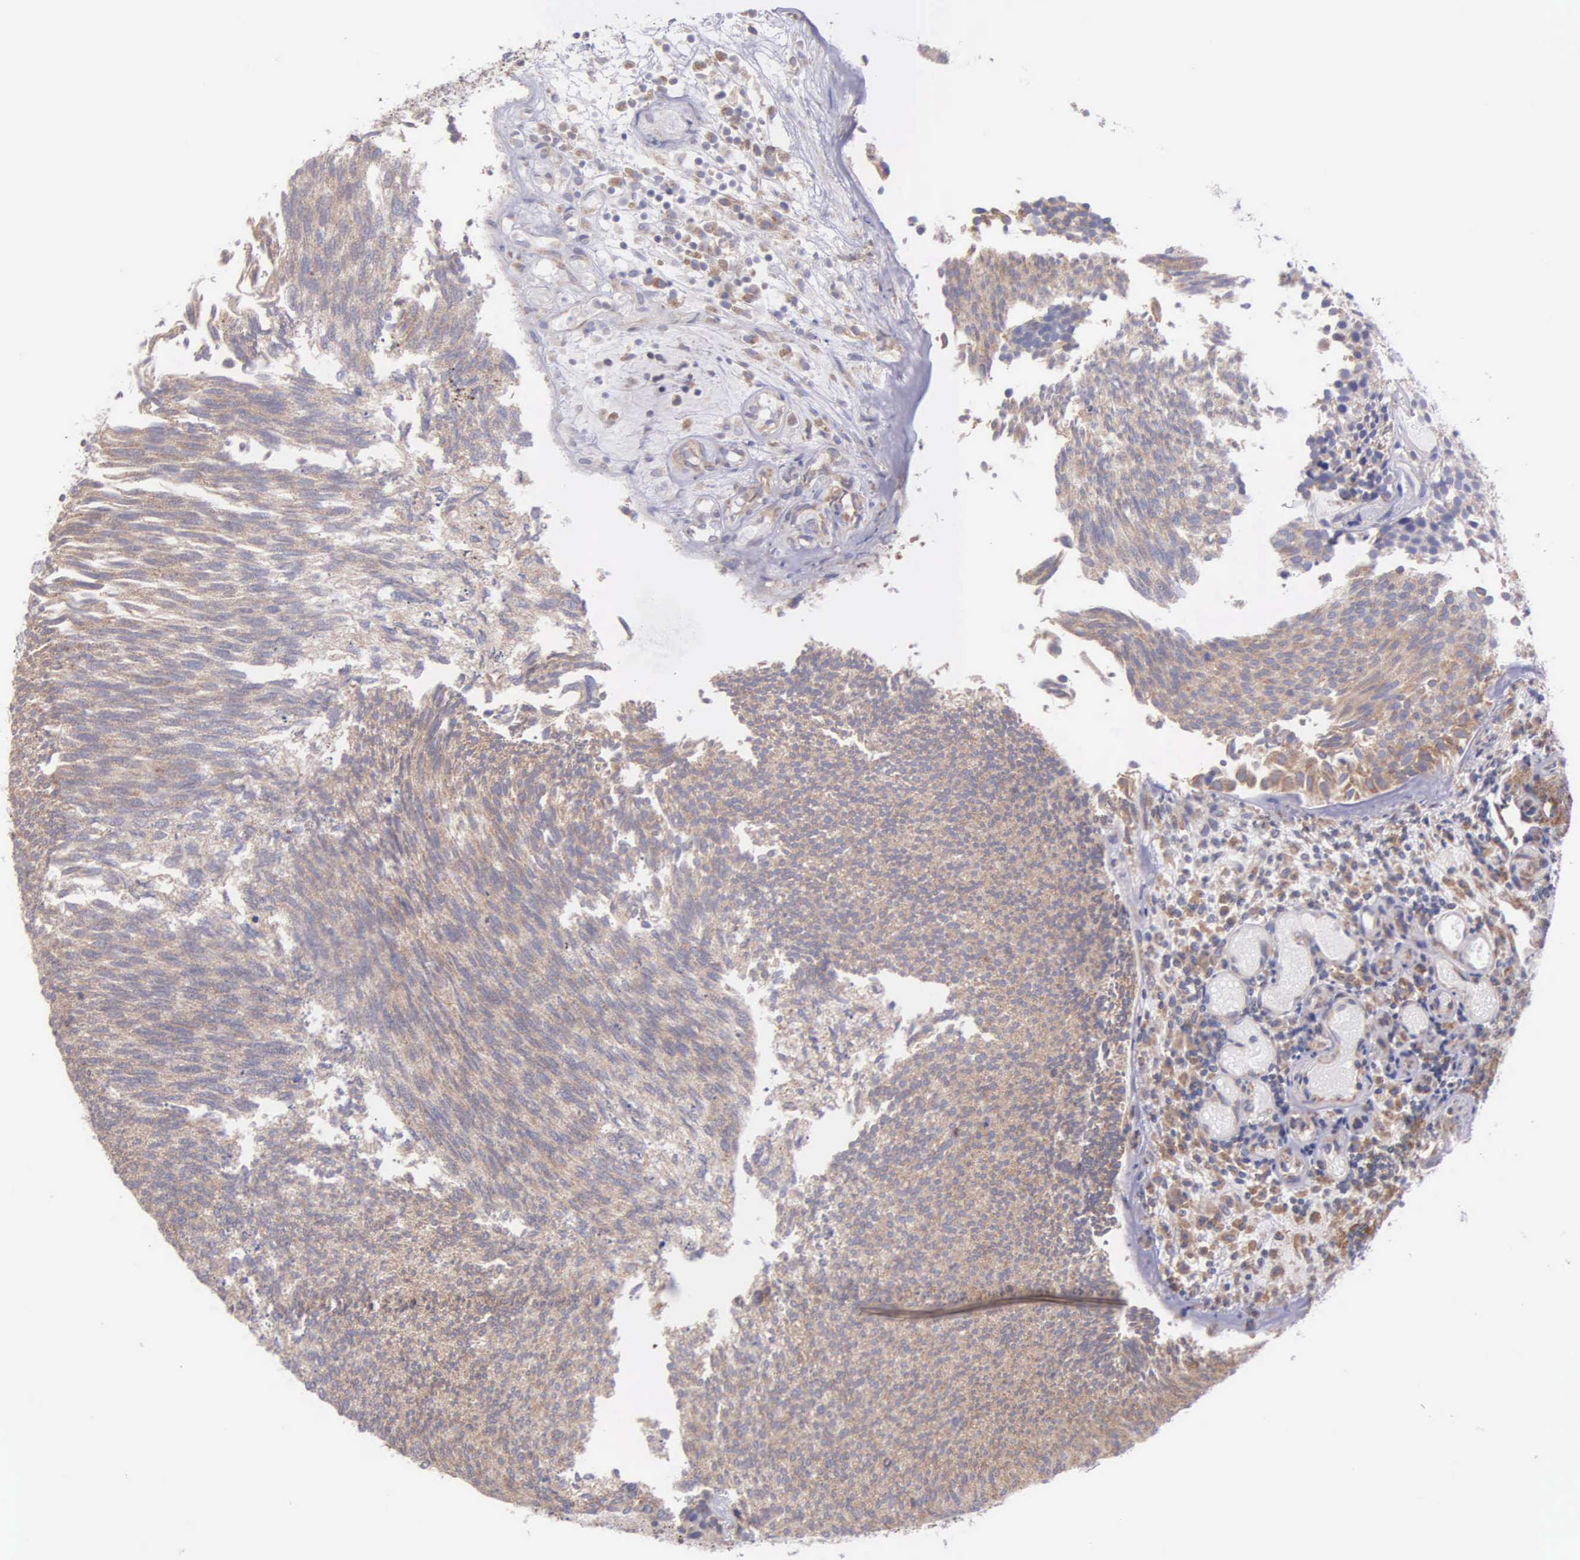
{"staining": {"intensity": "weak", "quantity": ">75%", "location": "cytoplasmic/membranous"}, "tissue": "urothelial cancer", "cell_type": "Tumor cells", "image_type": "cancer", "snomed": [{"axis": "morphology", "description": "Urothelial carcinoma, Low grade"}, {"axis": "topography", "description": "Urinary bladder"}], "caption": "Immunohistochemistry (IHC) image of human urothelial cancer stained for a protein (brown), which displays low levels of weak cytoplasmic/membranous positivity in about >75% of tumor cells.", "gene": "MIA2", "patient": {"sex": "male", "age": 85}}